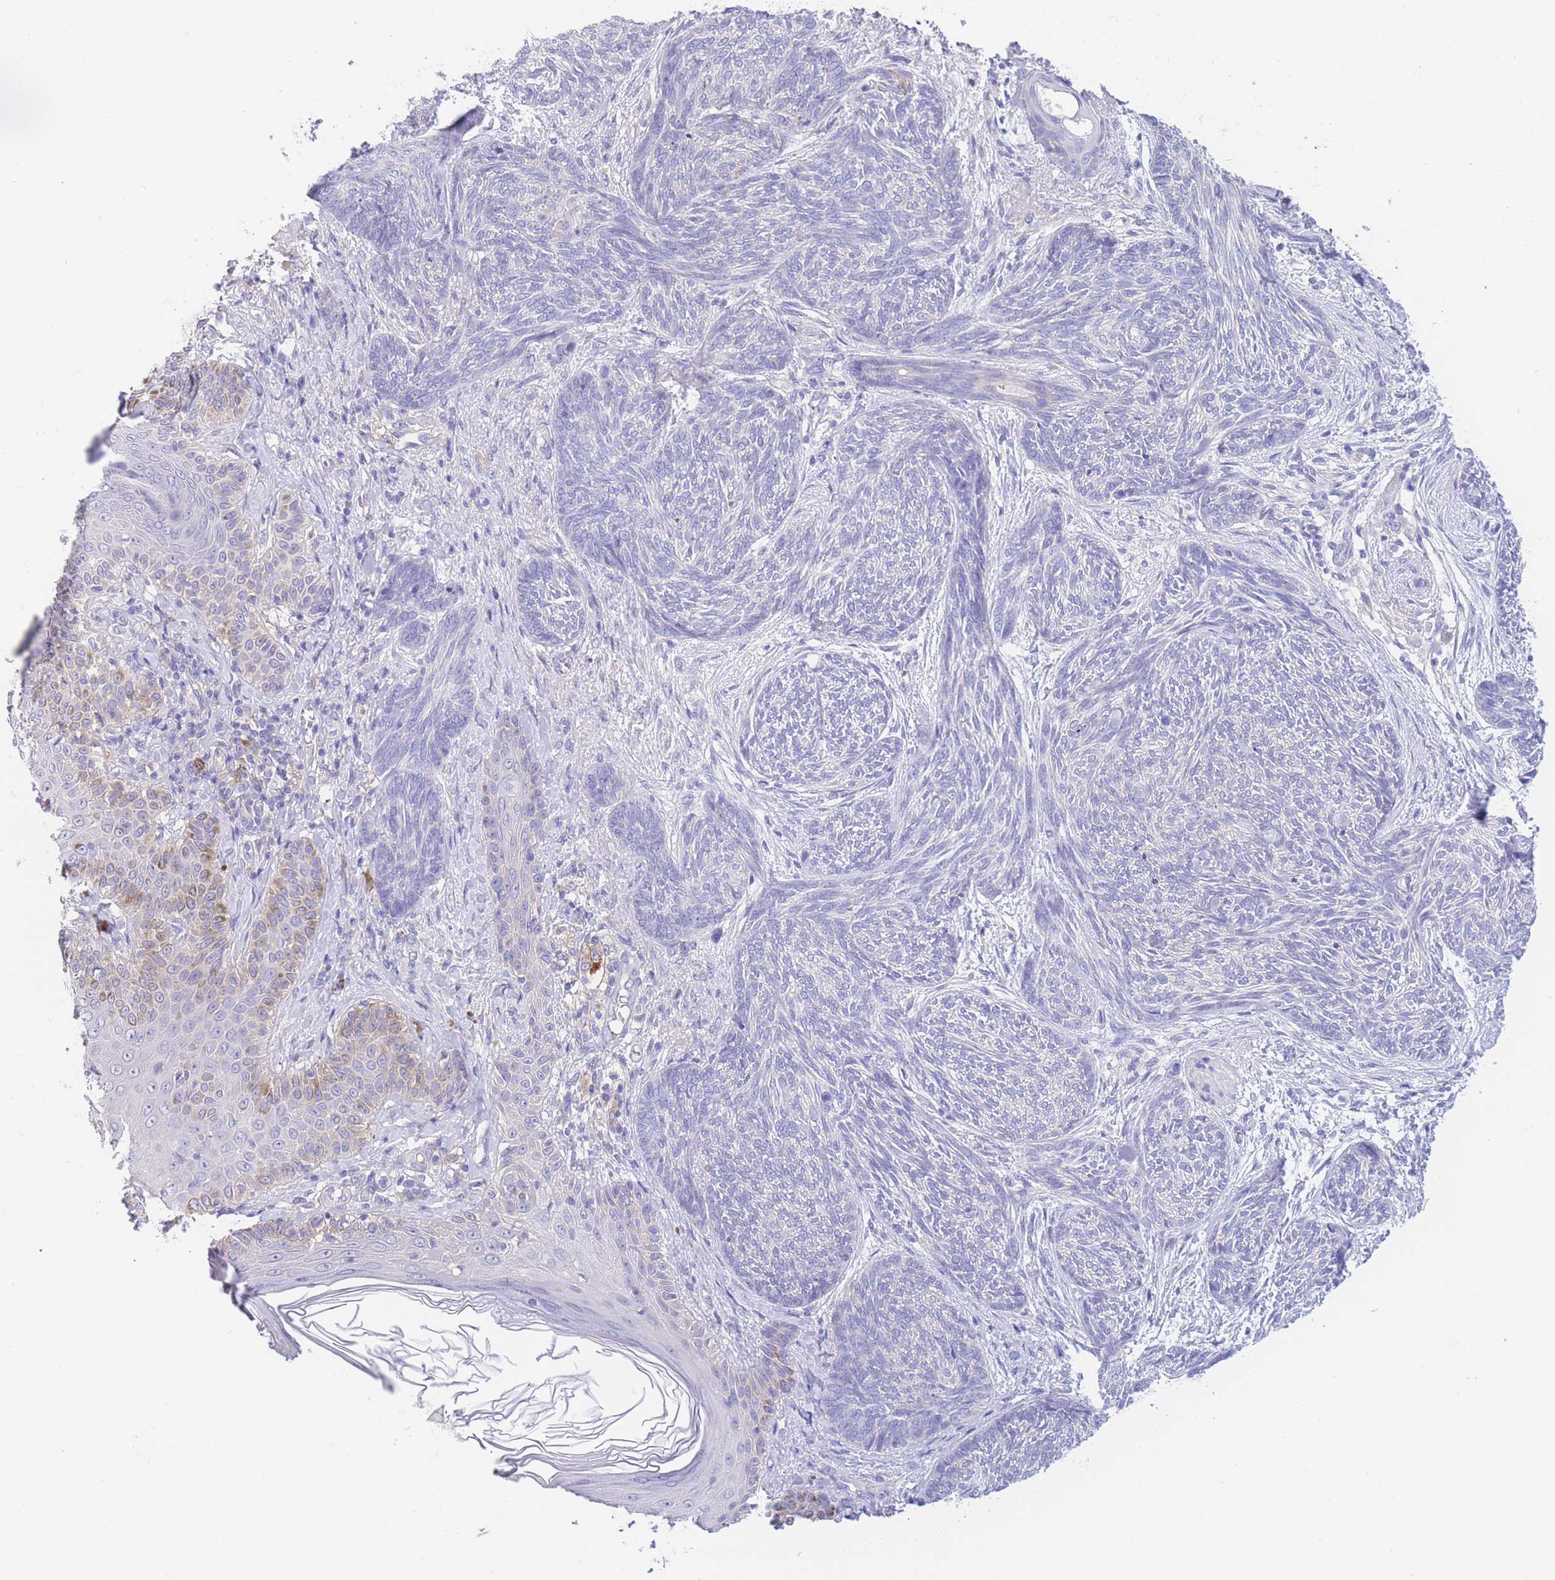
{"staining": {"intensity": "negative", "quantity": "none", "location": "none"}, "tissue": "skin cancer", "cell_type": "Tumor cells", "image_type": "cancer", "snomed": [{"axis": "morphology", "description": "Basal cell carcinoma"}, {"axis": "topography", "description": "Skin"}], "caption": "Immunohistochemistry of human skin basal cell carcinoma demonstrates no positivity in tumor cells.", "gene": "PCDHB3", "patient": {"sex": "male", "age": 73}}